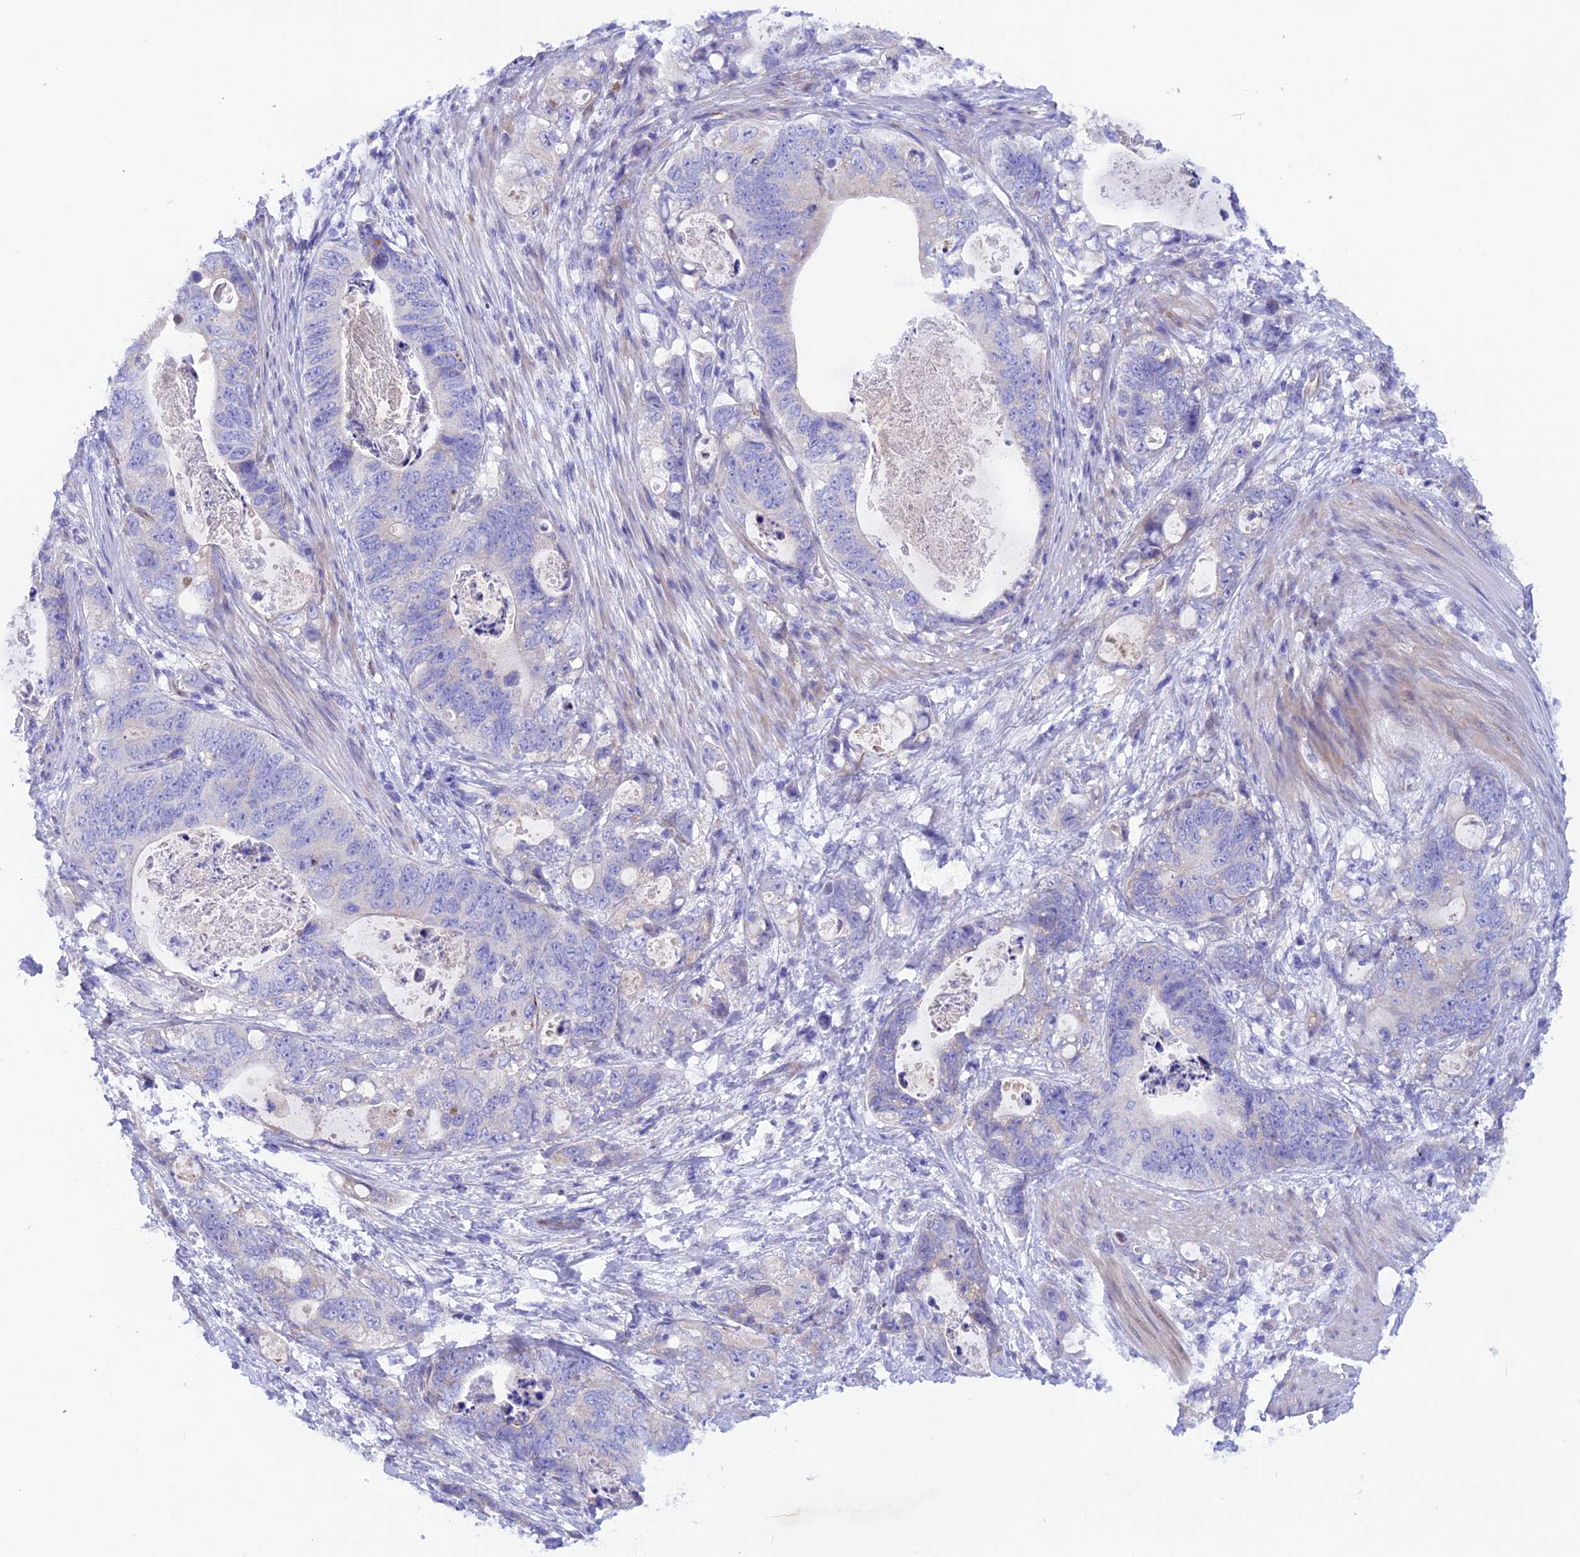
{"staining": {"intensity": "negative", "quantity": "none", "location": "none"}, "tissue": "stomach cancer", "cell_type": "Tumor cells", "image_type": "cancer", "snomed": [{"axis": "morphology", "description": "Normal tissue, NOS"}, {"axis": "morphology", "description": "Adenocarcinoma, NOS"}, {"axis": "topography", "description": "Stomach"}], "caption": "High magnification brightfield microscopy of stomach cancer stained with DAB (brown) and counterstained with hematoxylin (blue): tumor cells show no significant staining.", "gene": "TMEM138", "patient": {"sex": "female", "age": 89}}